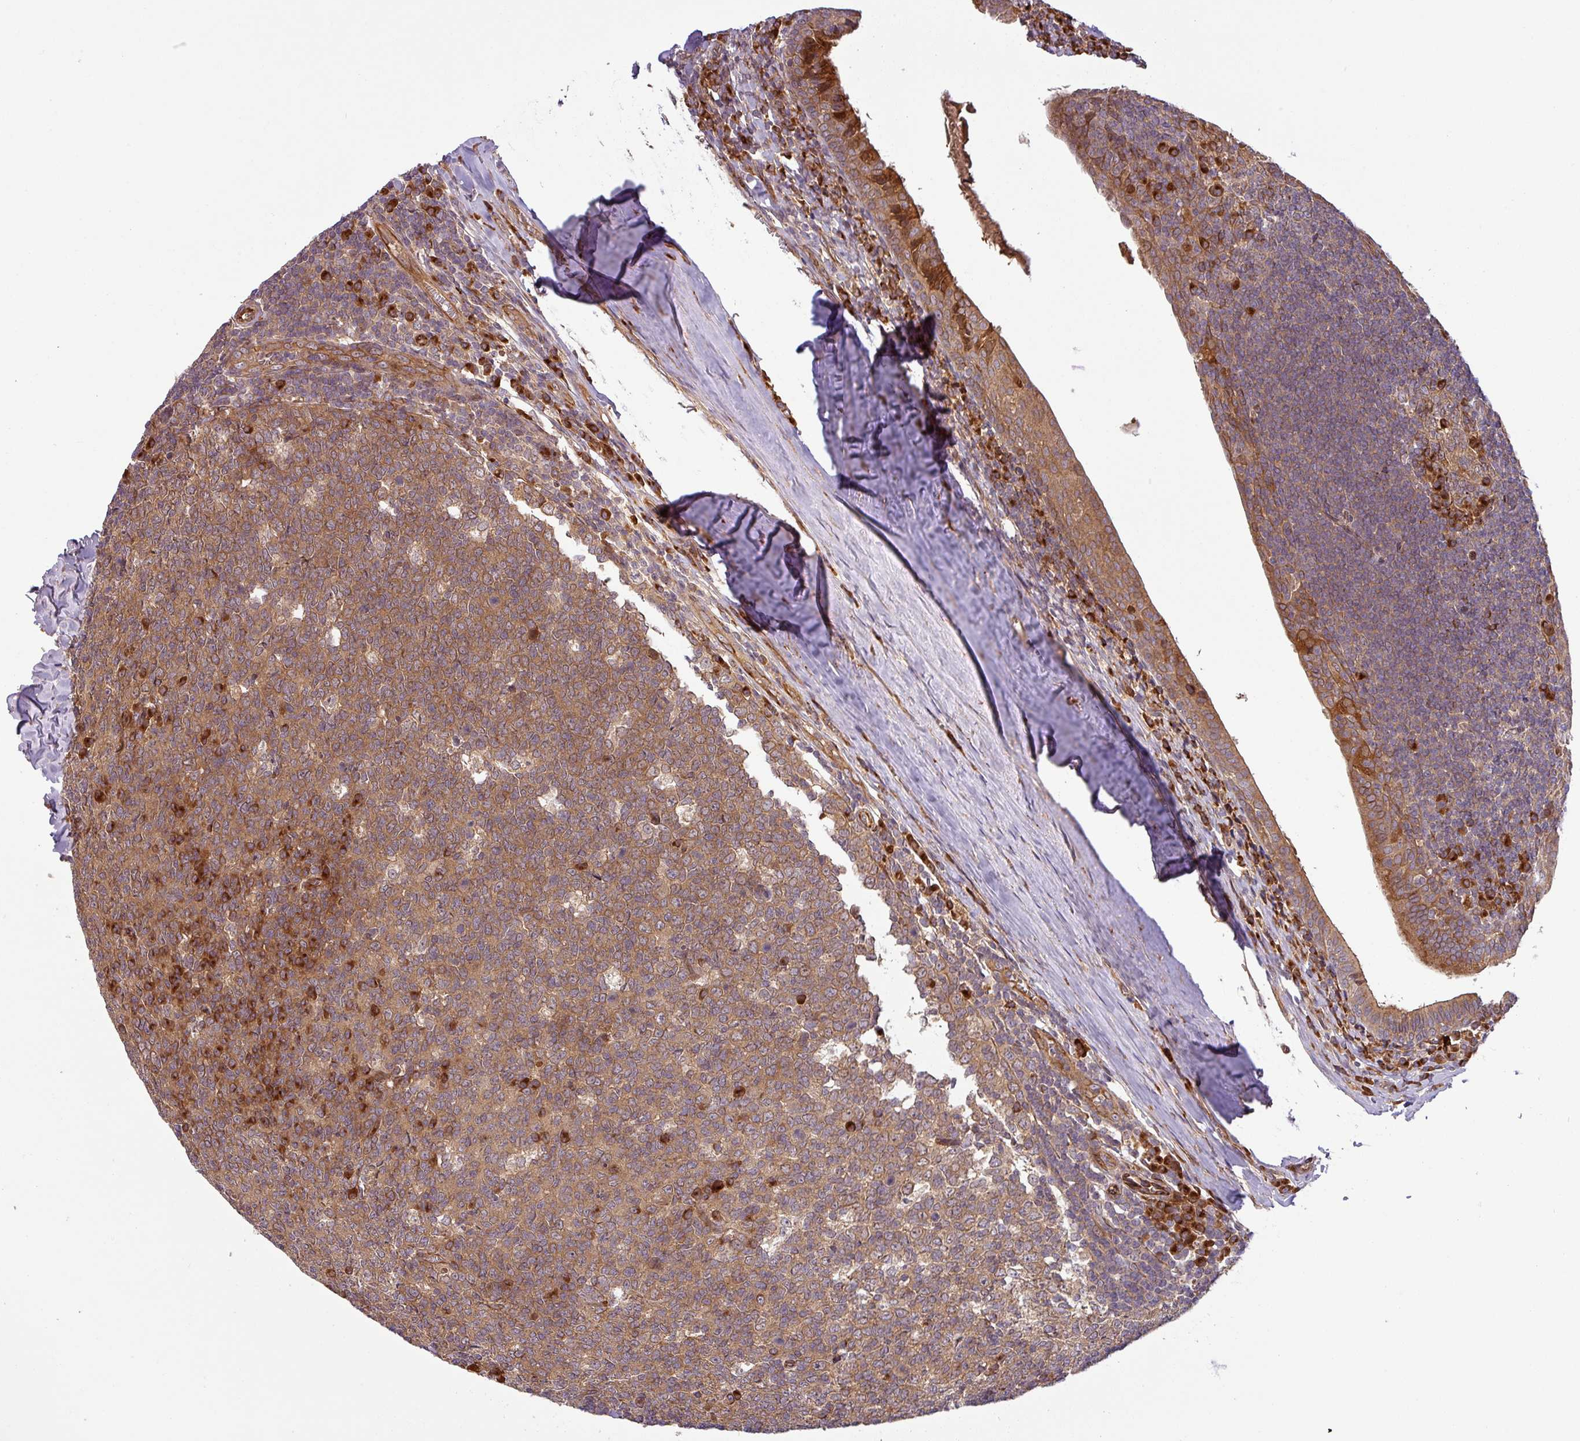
{"staining": {"intensity": "moderate", "quantity": ">75%", "location": "cytoplasmic/membranous"}, "tissue": "tonsil", "cell_type": "Germinal center cells", "image_type": "normal", "snomed": [{"axis": "morphology", "description": "Normal tissue, NOS"}, {"axis": "topography", "description": "Tonsil"}], "caption": "The image demonstrates immunohistochemical staining of benign tonsil. There is moderate cytoplasmic/membranous expression is appreciated in about >75% of germinal center cells.", "gene": "ART1", "patient": {"sex": "male", "age": 27}}